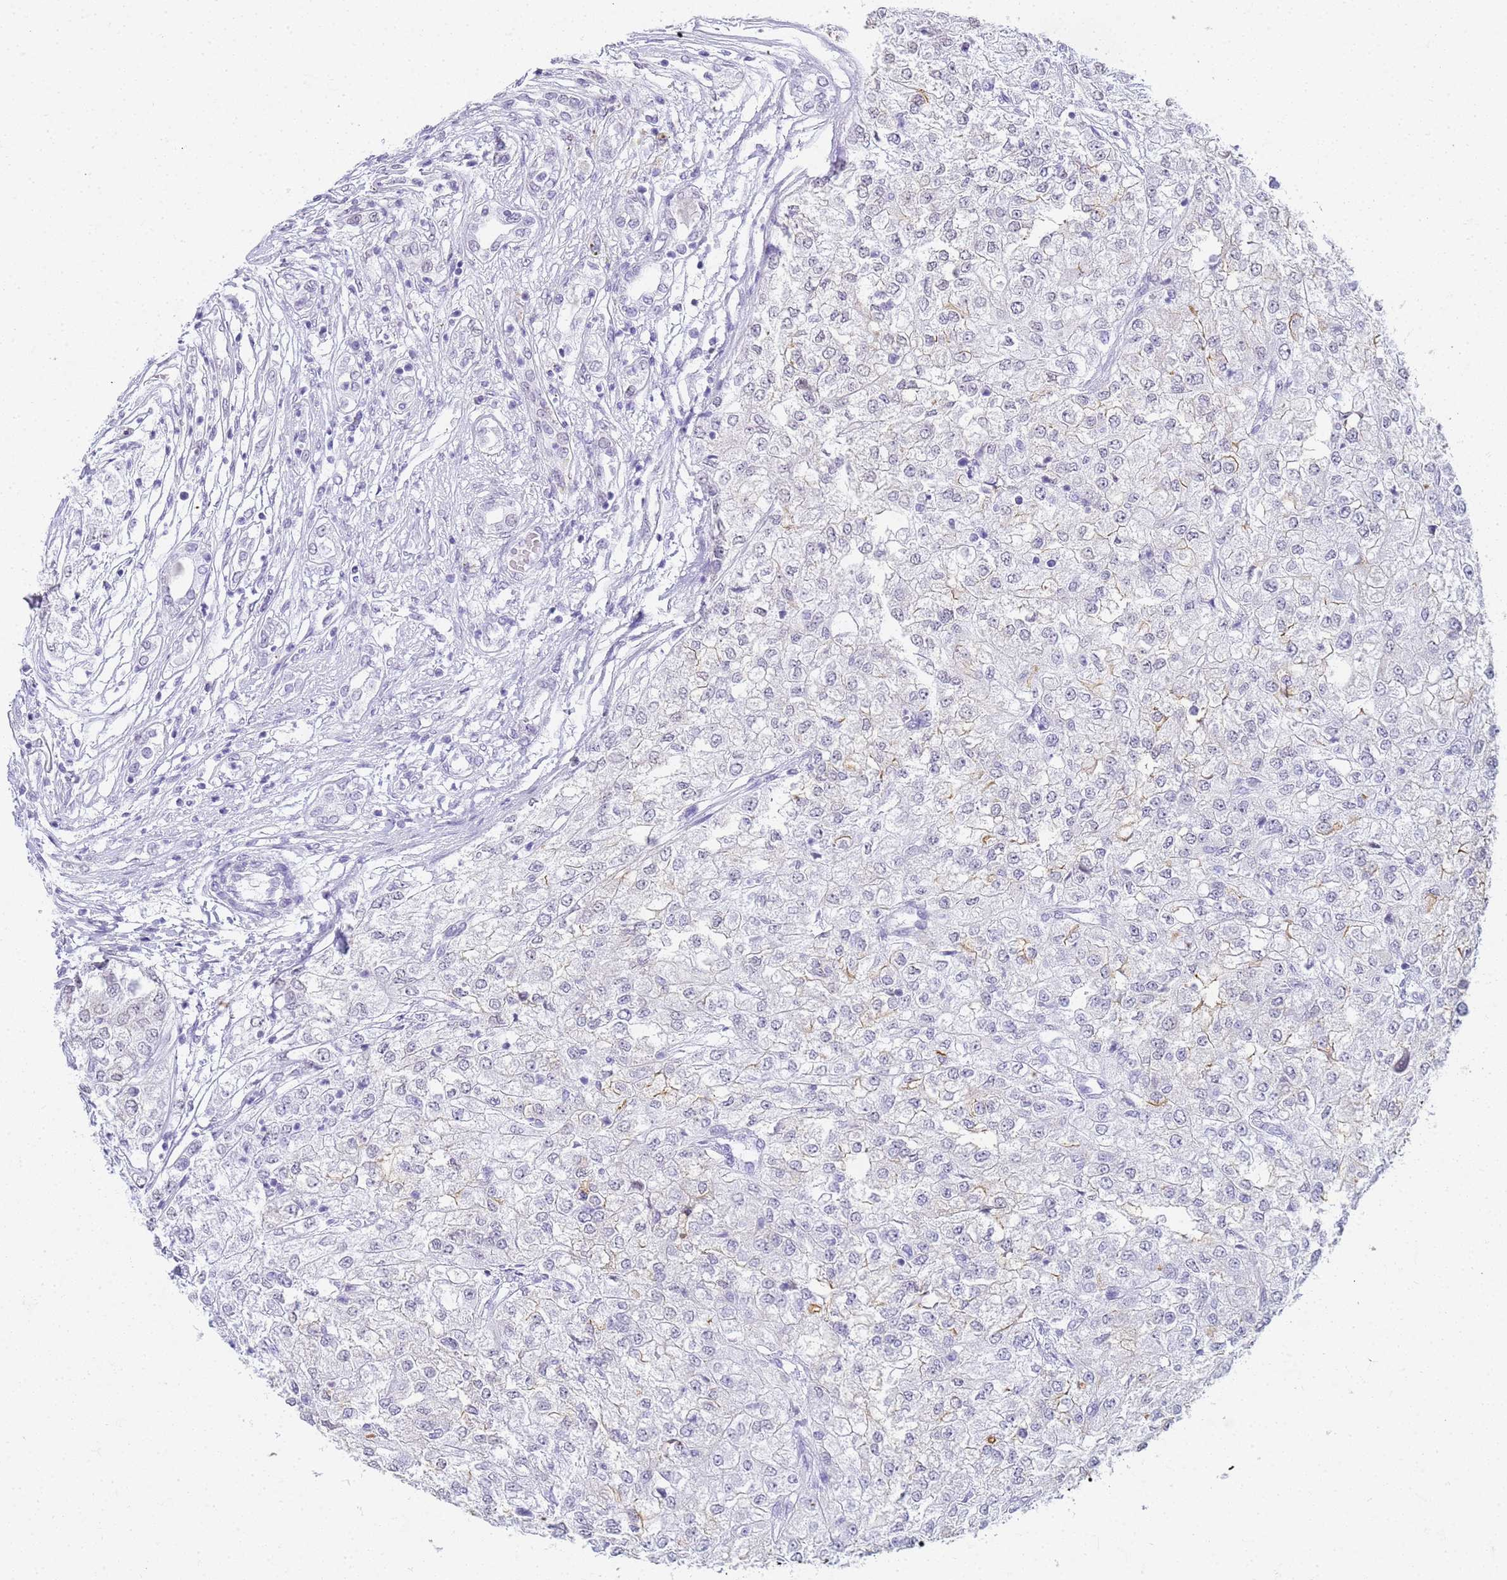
{"staining": {"intensity": "negative", "quantity": "none", "location": "none"}, "tissue": "renal cancer", "cell_type": "Tumor cells", "image_type": "cancer", "snomed": [{"axis": "morphology", "description": "Adenocarcinoma, NOS"}, {"axis": "topography", "description": "Kidney"}], "caption": "A histopathology image of renal cancer (adenocarcinoma) stained for a protein reveals no brown staining in tumor cells.", "gene": "SLC7A9", "patient": {"sex": "female", "age": 54}}